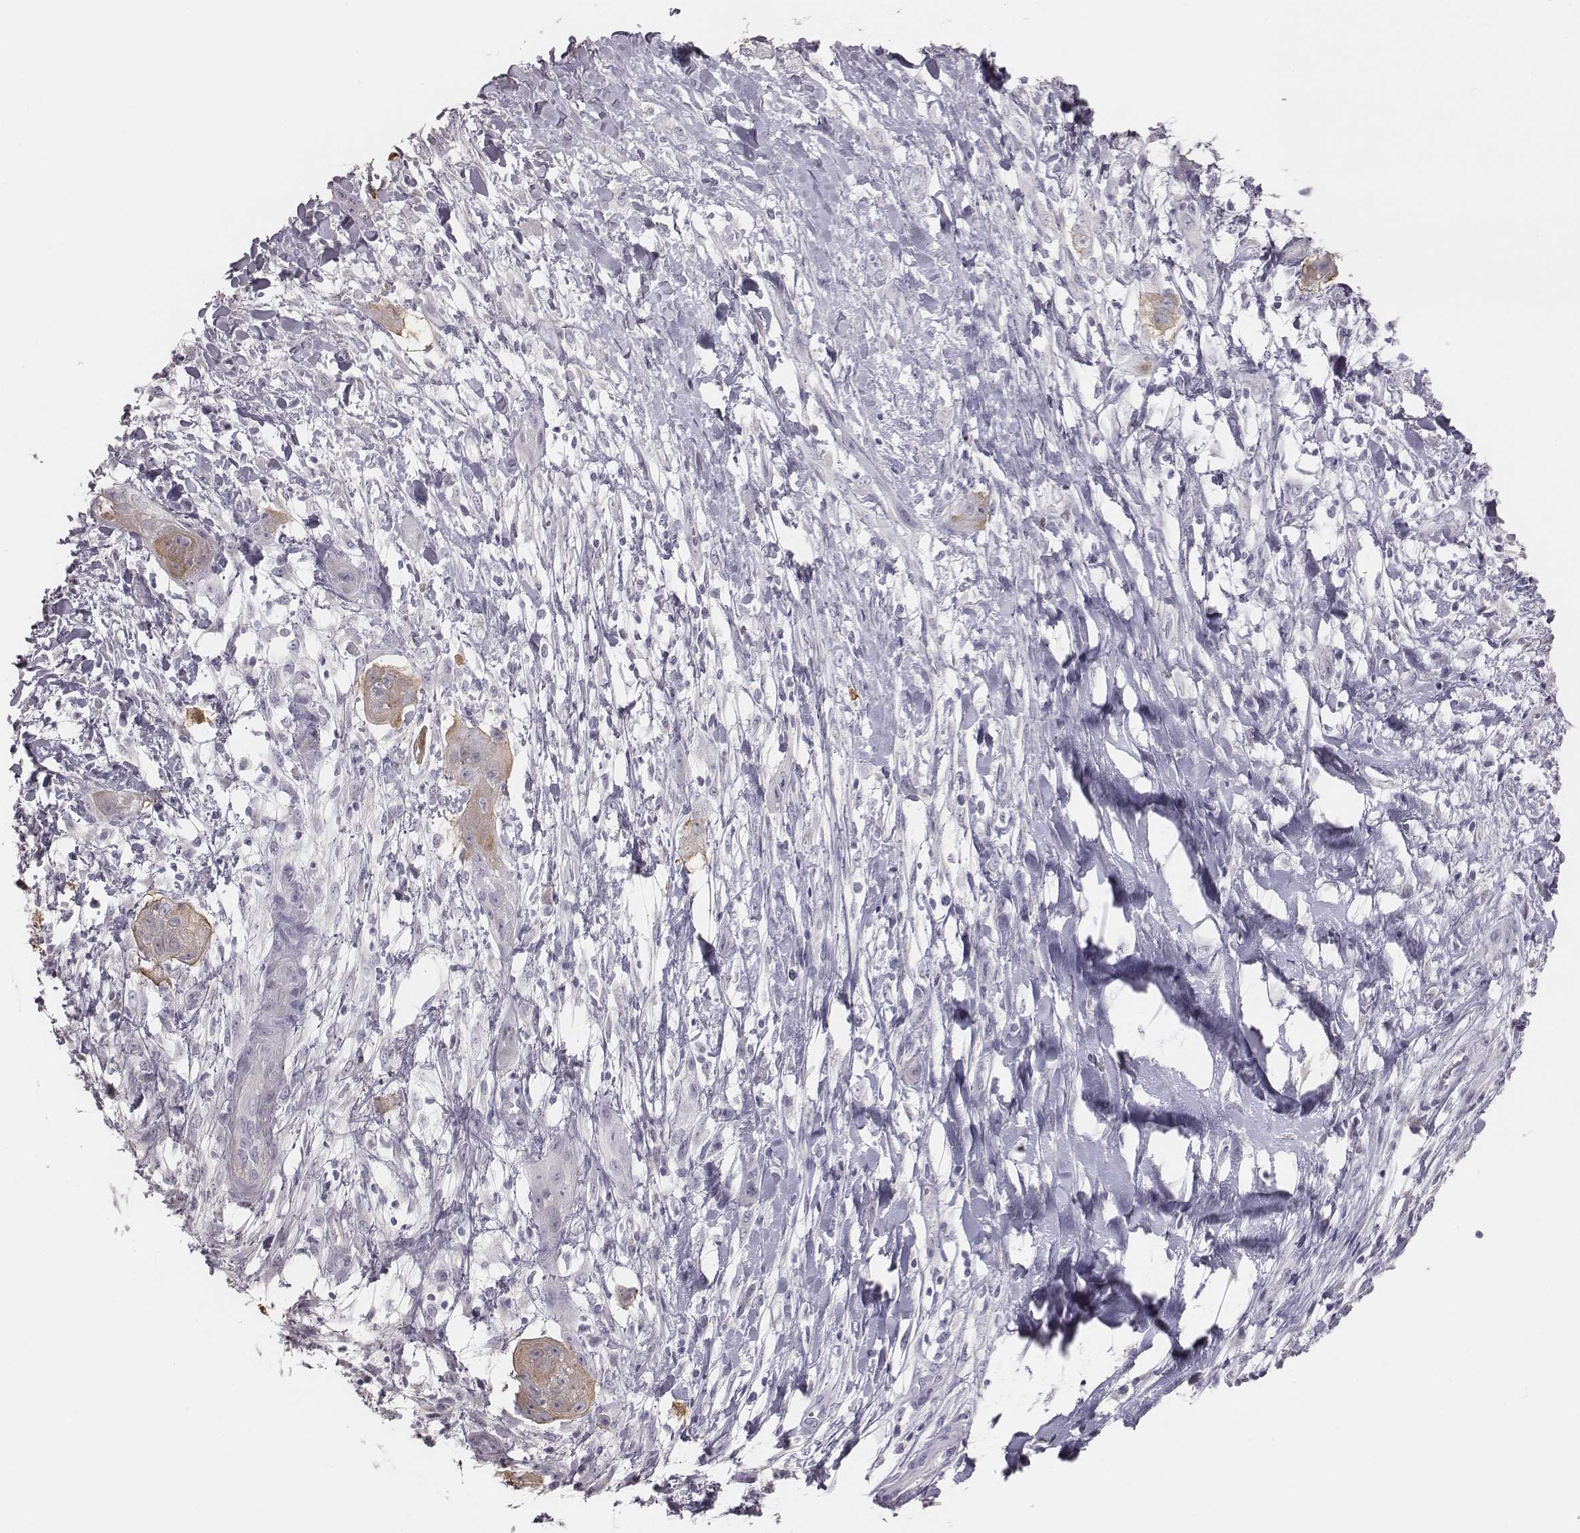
{"staining": {"intensity": "weak", "quantity": ">75%", "location": "cytoplasmic/membranous"}, "tissue": "skin cancer", "cell_type": "Tumor cells", "image_type": "cancer", "snomed": [{"axis": "morphology", "description": "Squamous cell carcinoma, NOS"}, {"axis": "topography", "description": "Skin"}], "caption": "DAB (3,3'-diaminobenzidine) immunohistochemical staining of human skin cancer displays weak cytoplasmic/membranous protein positivity in approximately >75% of tumor cells.", "gene": "C6orf58", "patient": {"sex": "male", "age": 62}}